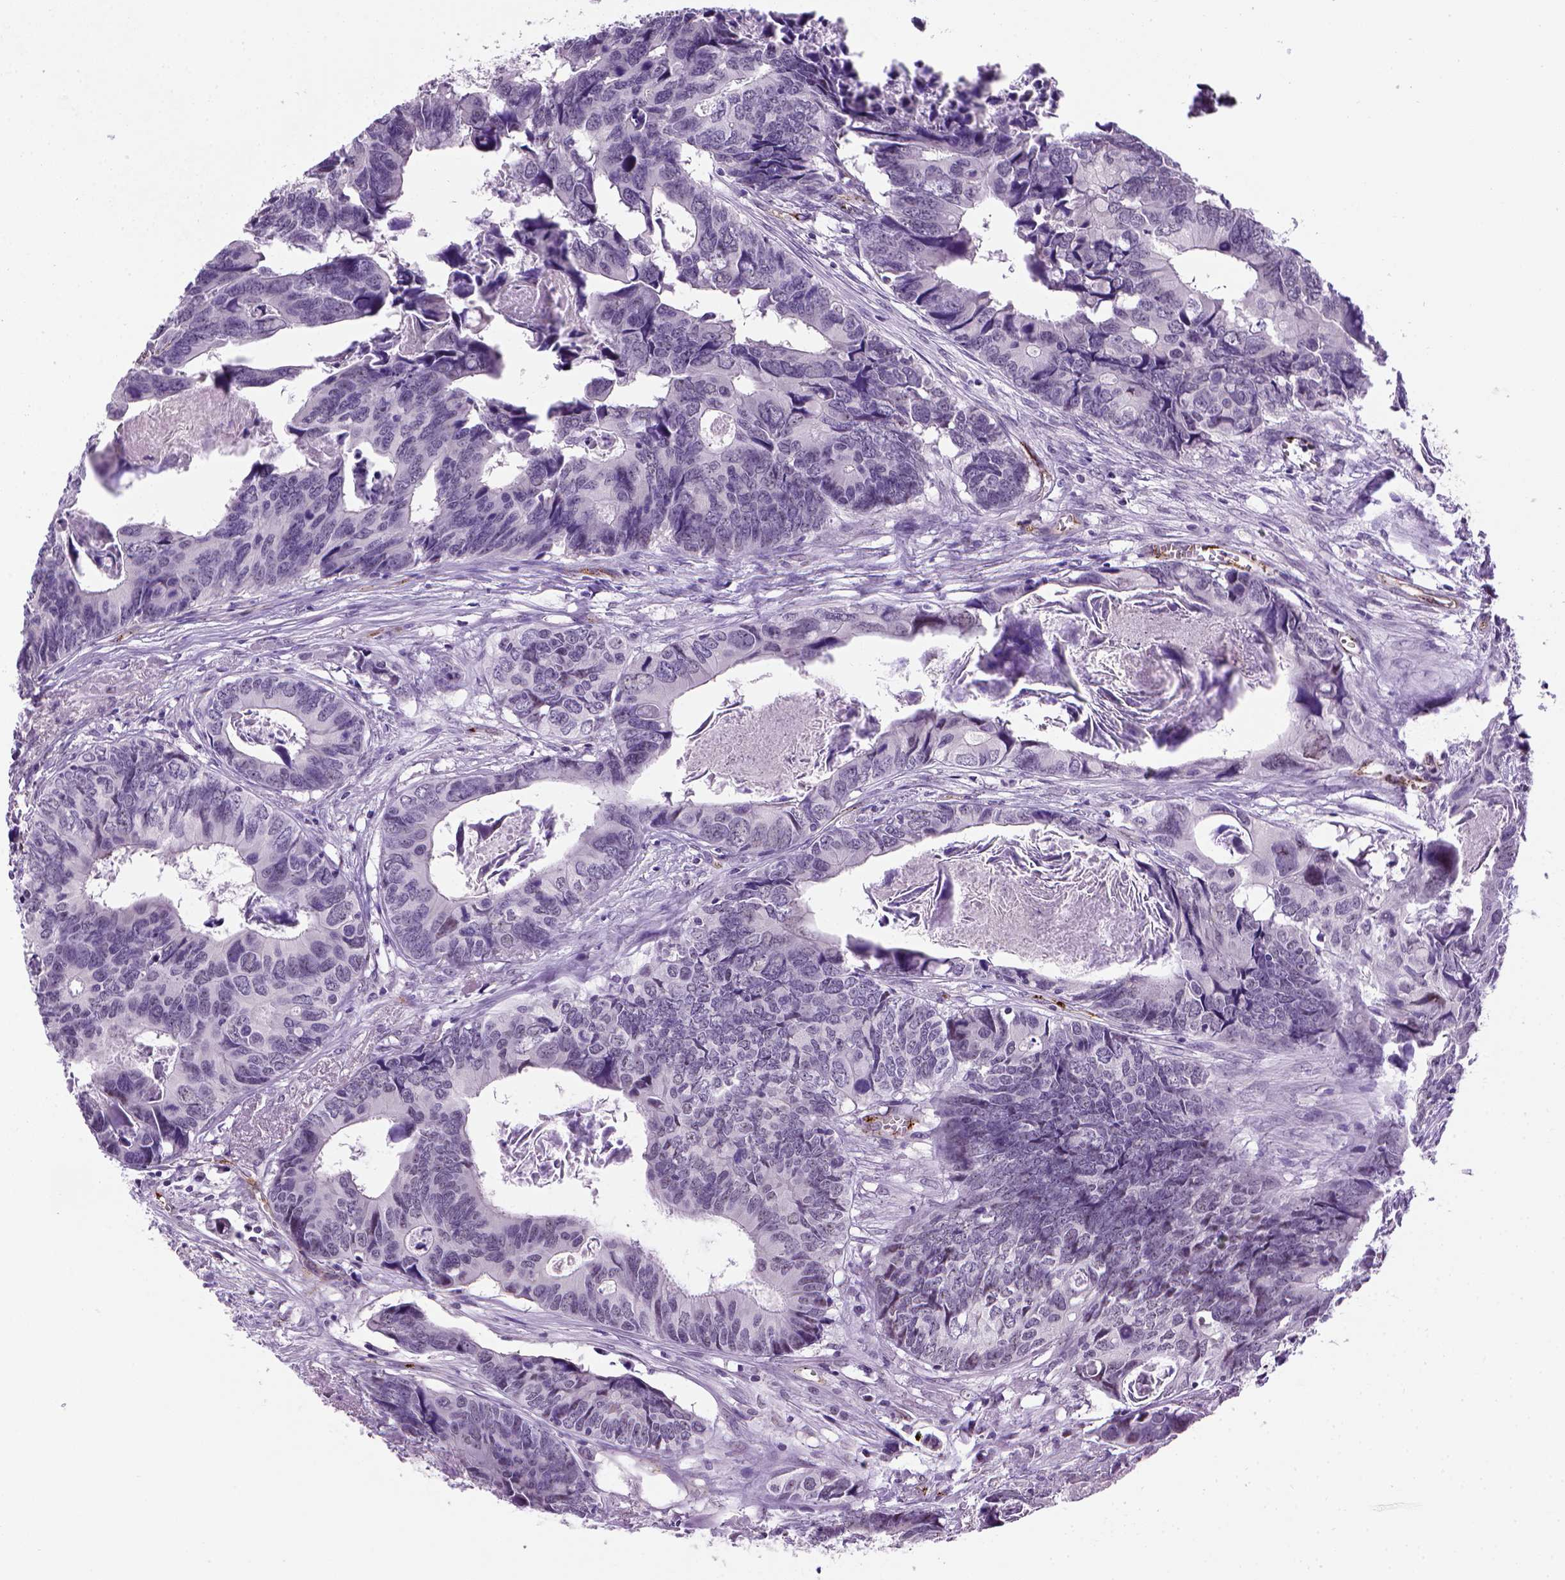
{"staining": {"intensity": "negative", "quantity": "none", "location": "none"}, "tissue": "colorectal cancer", "cell_type": "Tumor cells", "image_type": "cancer", "snomed": [{"axis": "morphology", "description": "Adenocarcinoma, NOS"}, {"axis": "topography", "description": "Colon"}], "caption": "The histopathology image shows no staining of tumor cells in colorectal cancer (adenocarcinoma). (DAB immunohistochemistry, high magnification).", "gene": "VWF", "patient": {"sex": "female", "age": 82}}